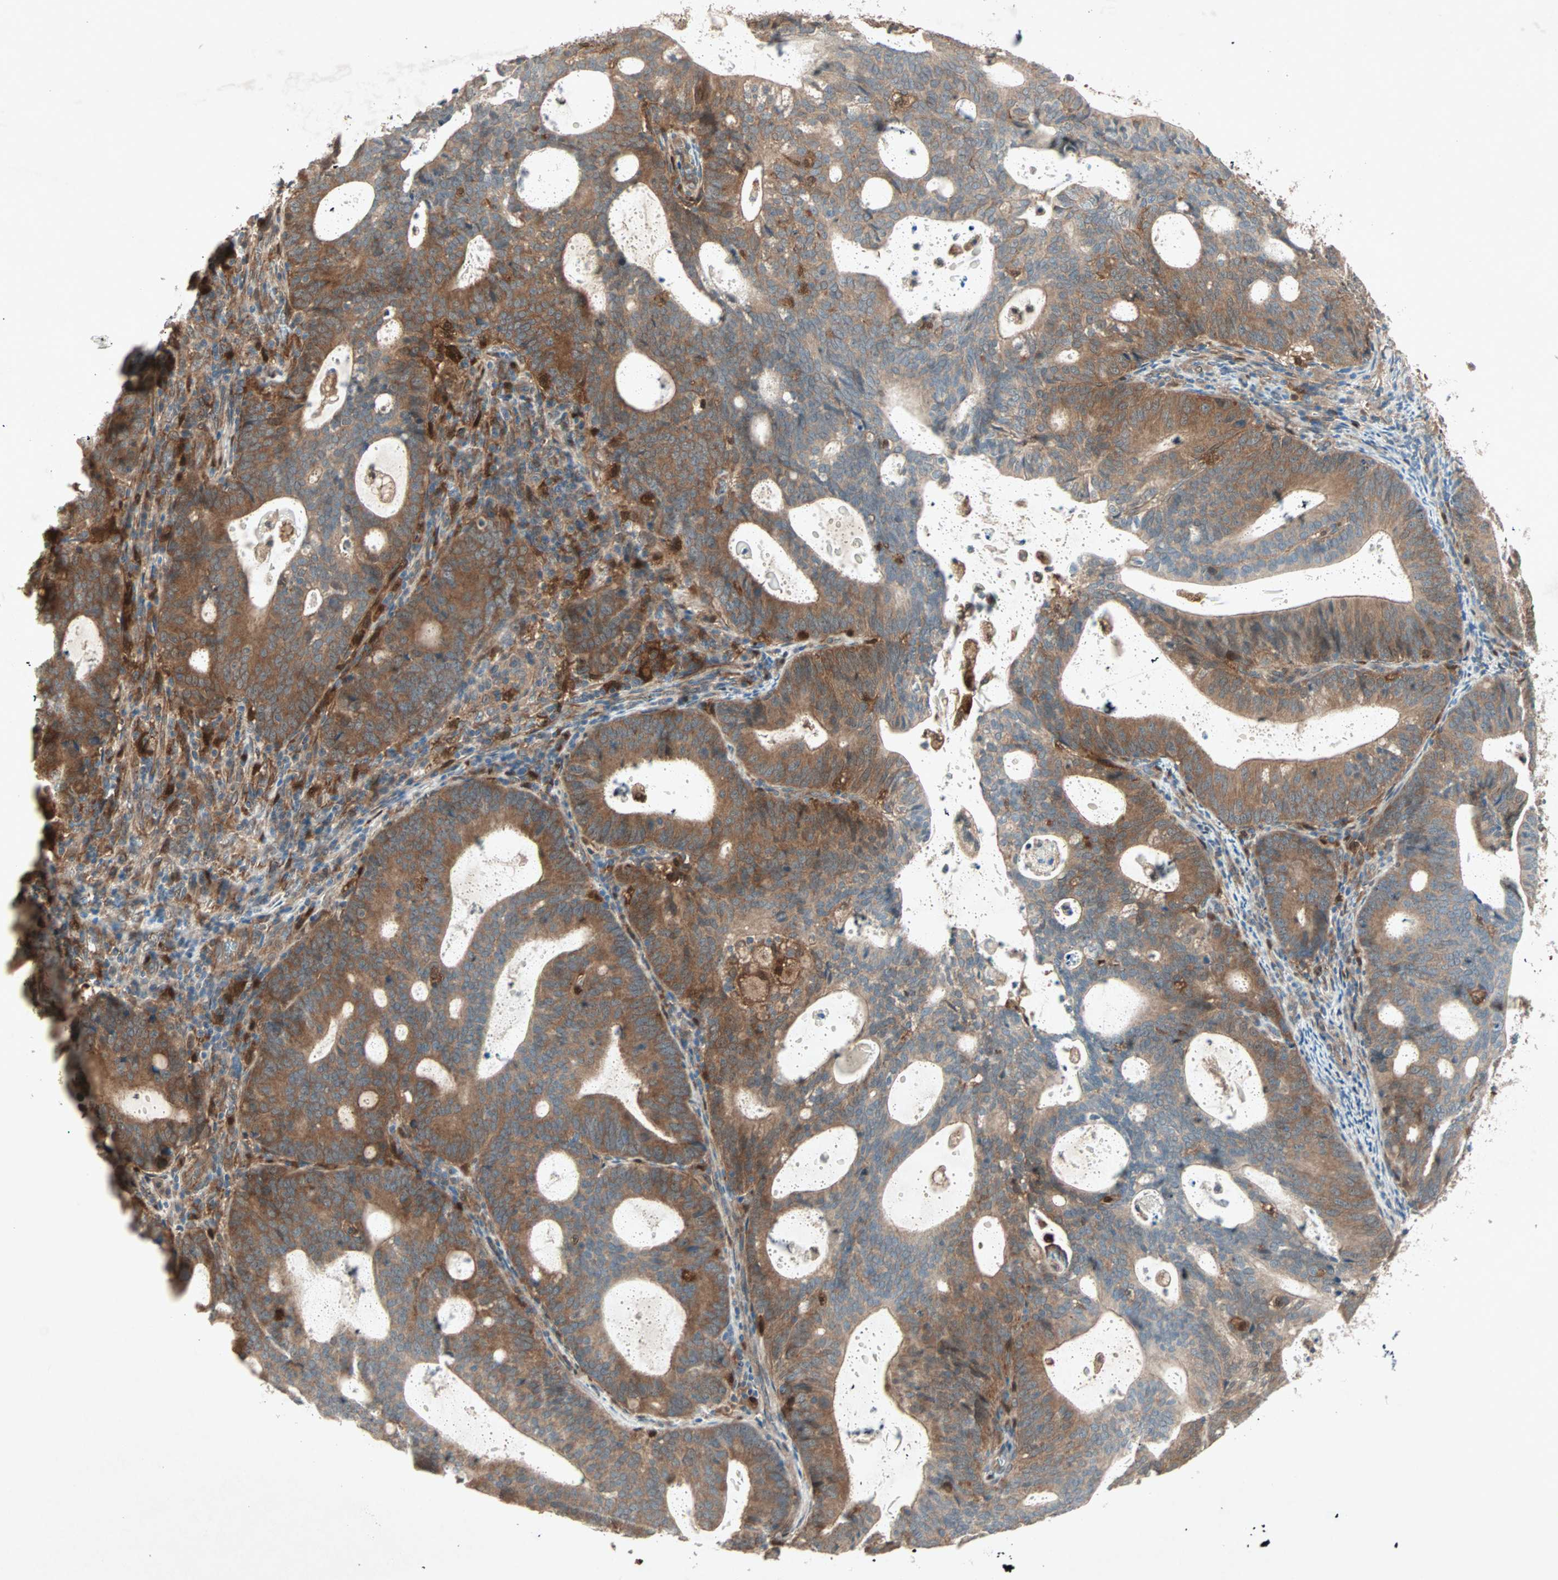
{"staining": {"intensity": "strong", "quantity": ">75%", "location": "cytoplasmic/membranous"}, "tissue": "endometrial cancer", "cell_type": "Tumor cells", "image_type": "cancer", "snomed": [{"axis": "morphology", "description": "Adenocarcinoma, NOS"}, {"axis": "topography", "description": "Uterus"}], "caption": "Endometrial cancer stained with DAB IHC demonstrates high levels of strong cytoplasmic/membranous expression in approximately >75% of tumor cells.", "gene": "SDSL", "patient": {"sex": "female", "age": 83}}